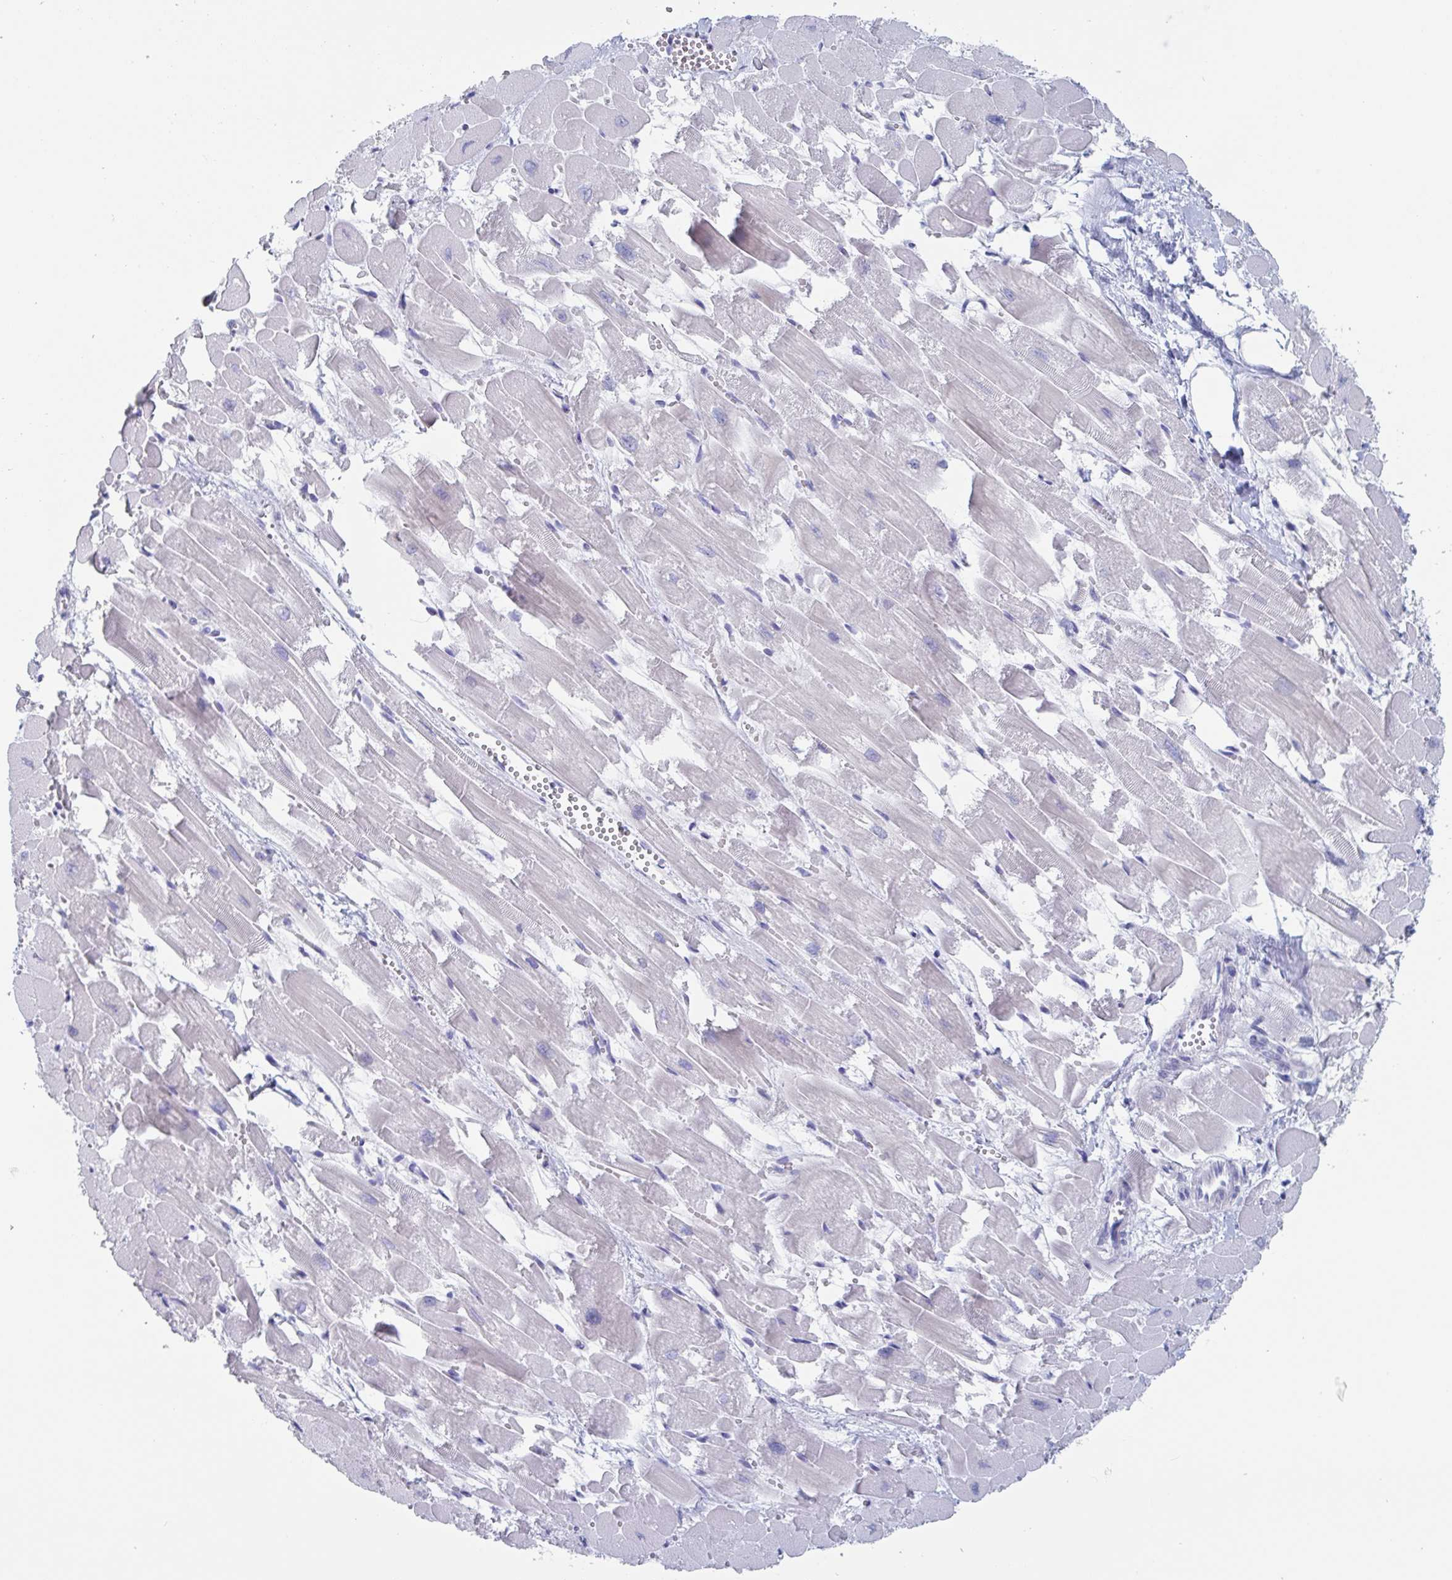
{"staining": {"intensity": "negative", "quantity": "none", "location": "none"}, "tissue": "heart muscle", "cell_type": "Cardiomyocytes", "image_type": "normal", "snomed": [{"axis": "morphology", "description": "Normal tissue, NOS"}, {"axis": "topography", "description": "Heart"}], "caption": "DAB immunohistochemical staining of unremarkable human heart muscle displays no significant expression in cardiomyocytes. (DAB (3,3'-diaminobenzidine) immunohistochemistry visualized using brightfield microscopy, high magnification).", "gene": "NT5C3B", "patient": {"sex": "female", "age": 52}}